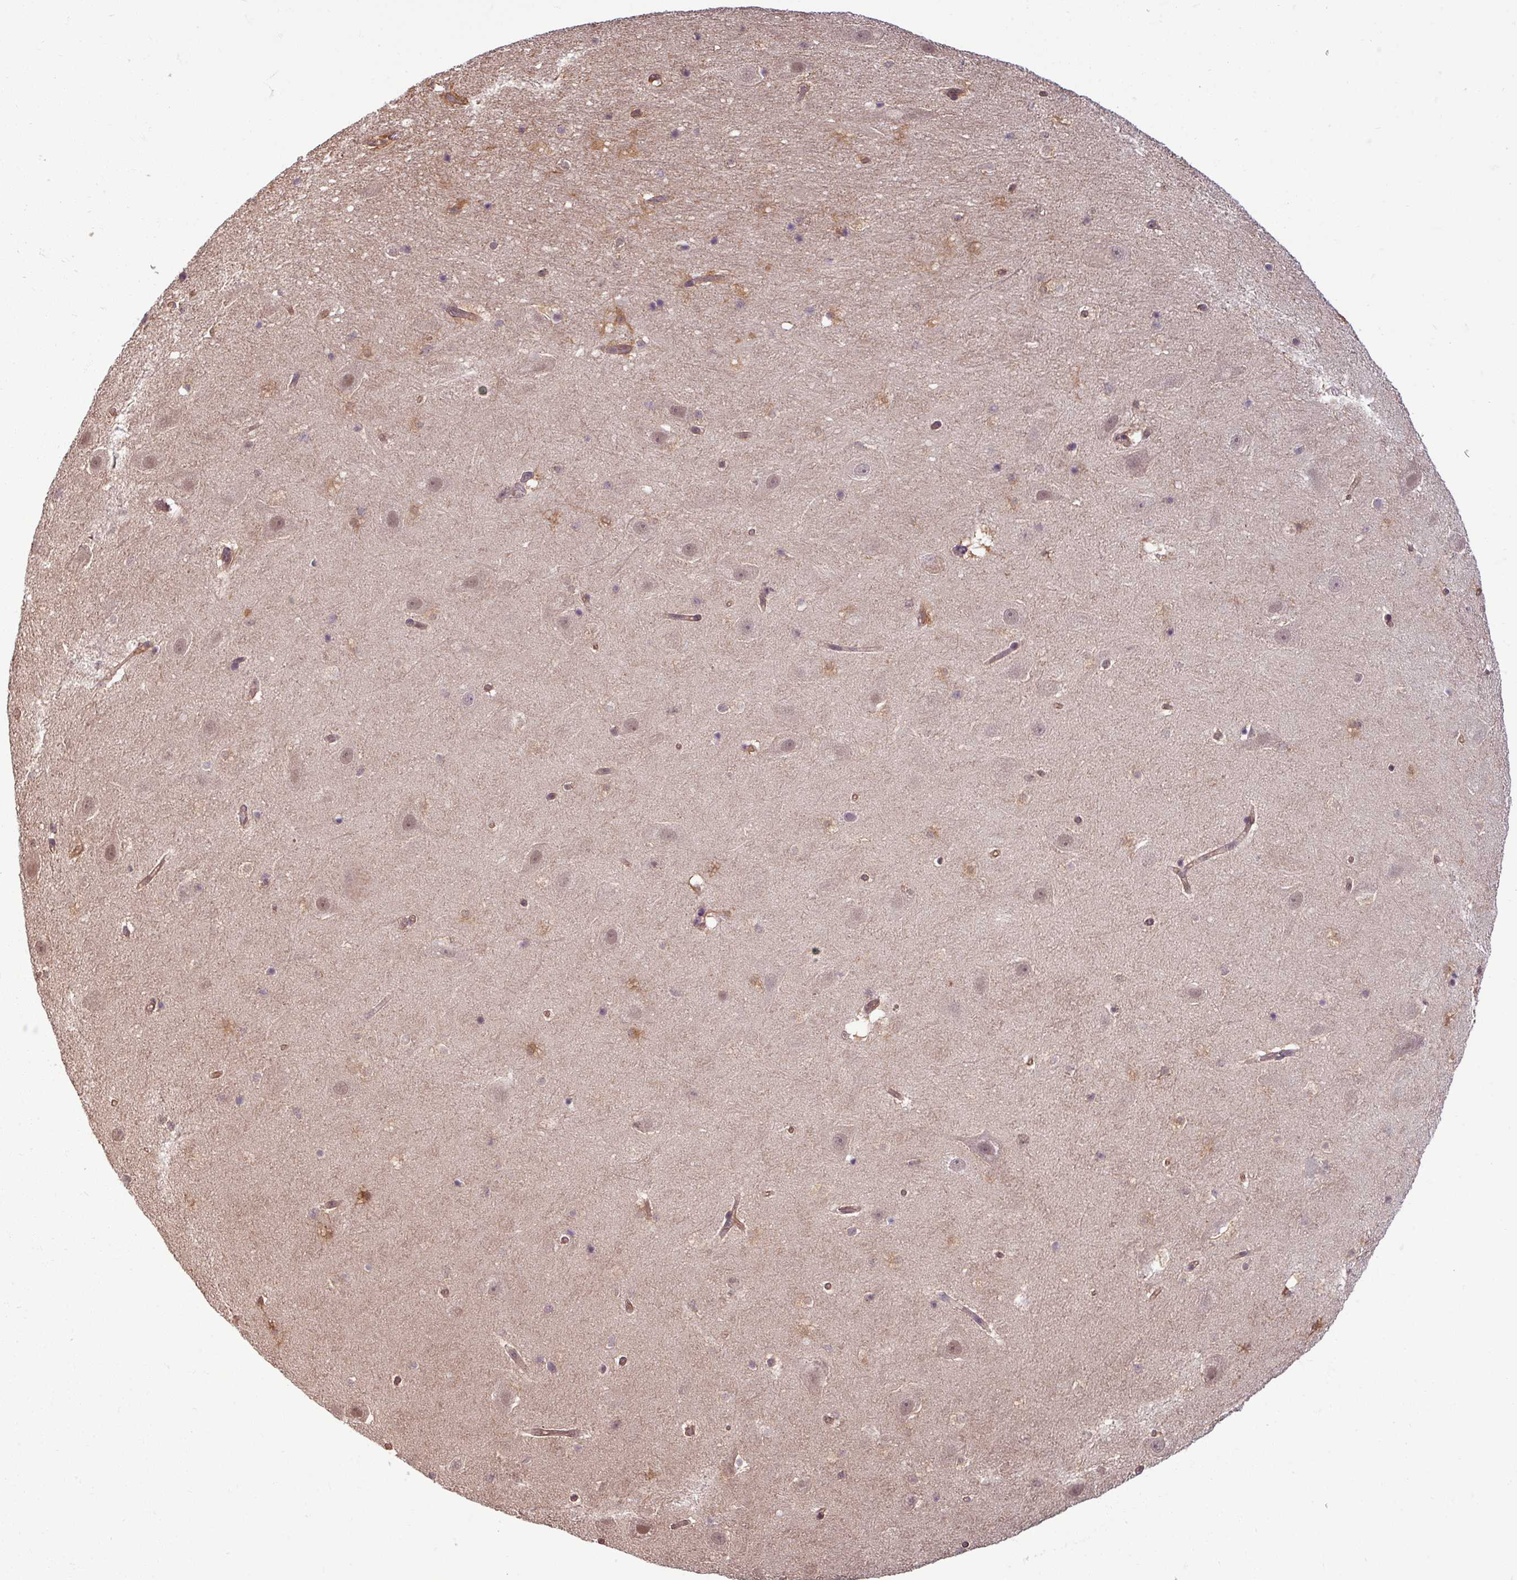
{"staining": {"intensity": "moderate", "quantity": "25%-75%", "location": "nuclear"}, "tissue": "hippocampus", "cell_type": "Glial cells", "image_type": "normal", "snomed": [{"axis": "morphology", "description": "Normal tissue, NOS"}, {"axis": "topography", "description": "Hippocampus"}], "caption": "Brown immunohistochemical staining in benign human hippocampus demonstrates moderate nuclear expression in about 25%-75% of glial cells.", "gene": "KCTD11", "patient": {"sex": "male", "age": 37}}